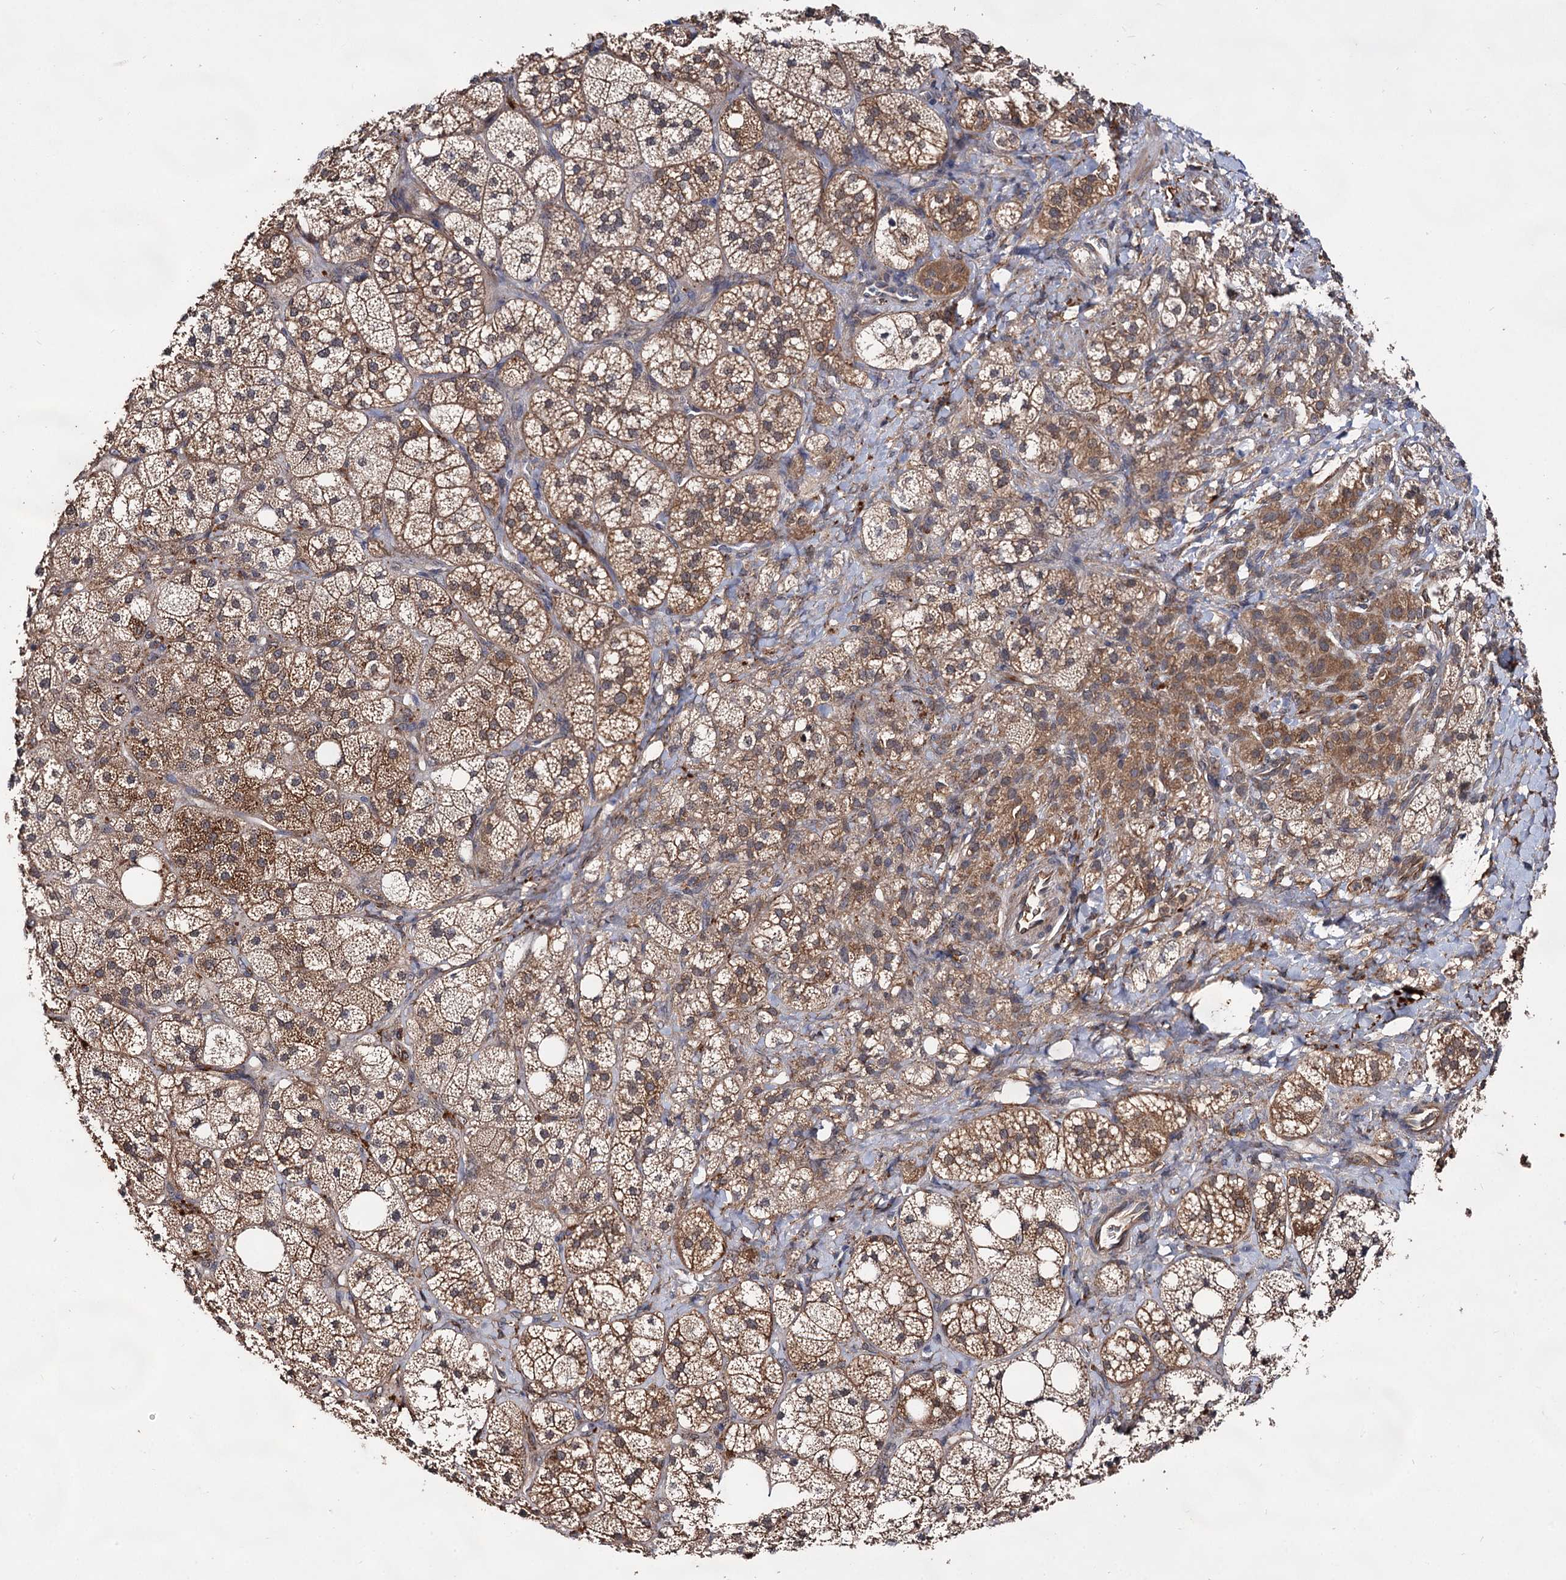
{"staining": {"intensity": "moderate", "quantity": ">75%", "location": "cytoplasmic/membranous"}, "tissue": "adrenal gland", "cell_type": "Glandular cells", "image_type": "normal", "snomed": [{"axis": "morphology", "description": "Normal tissue, NOS"}, {"axis": "topography", "description": "Adrenal gland"}], "caption": "Immunohistochemistry (IHC) image of normal adrenal gland: human adrenal gland stained using IHC displays medium levels of moderate protein expression localized specifically in the cytoplasmic/membranous of glandular cells, appearing as a cytoplasmic/membranous brown color.", "gene": "TEX9", "patient": {"sex": "male", "age": 61}}